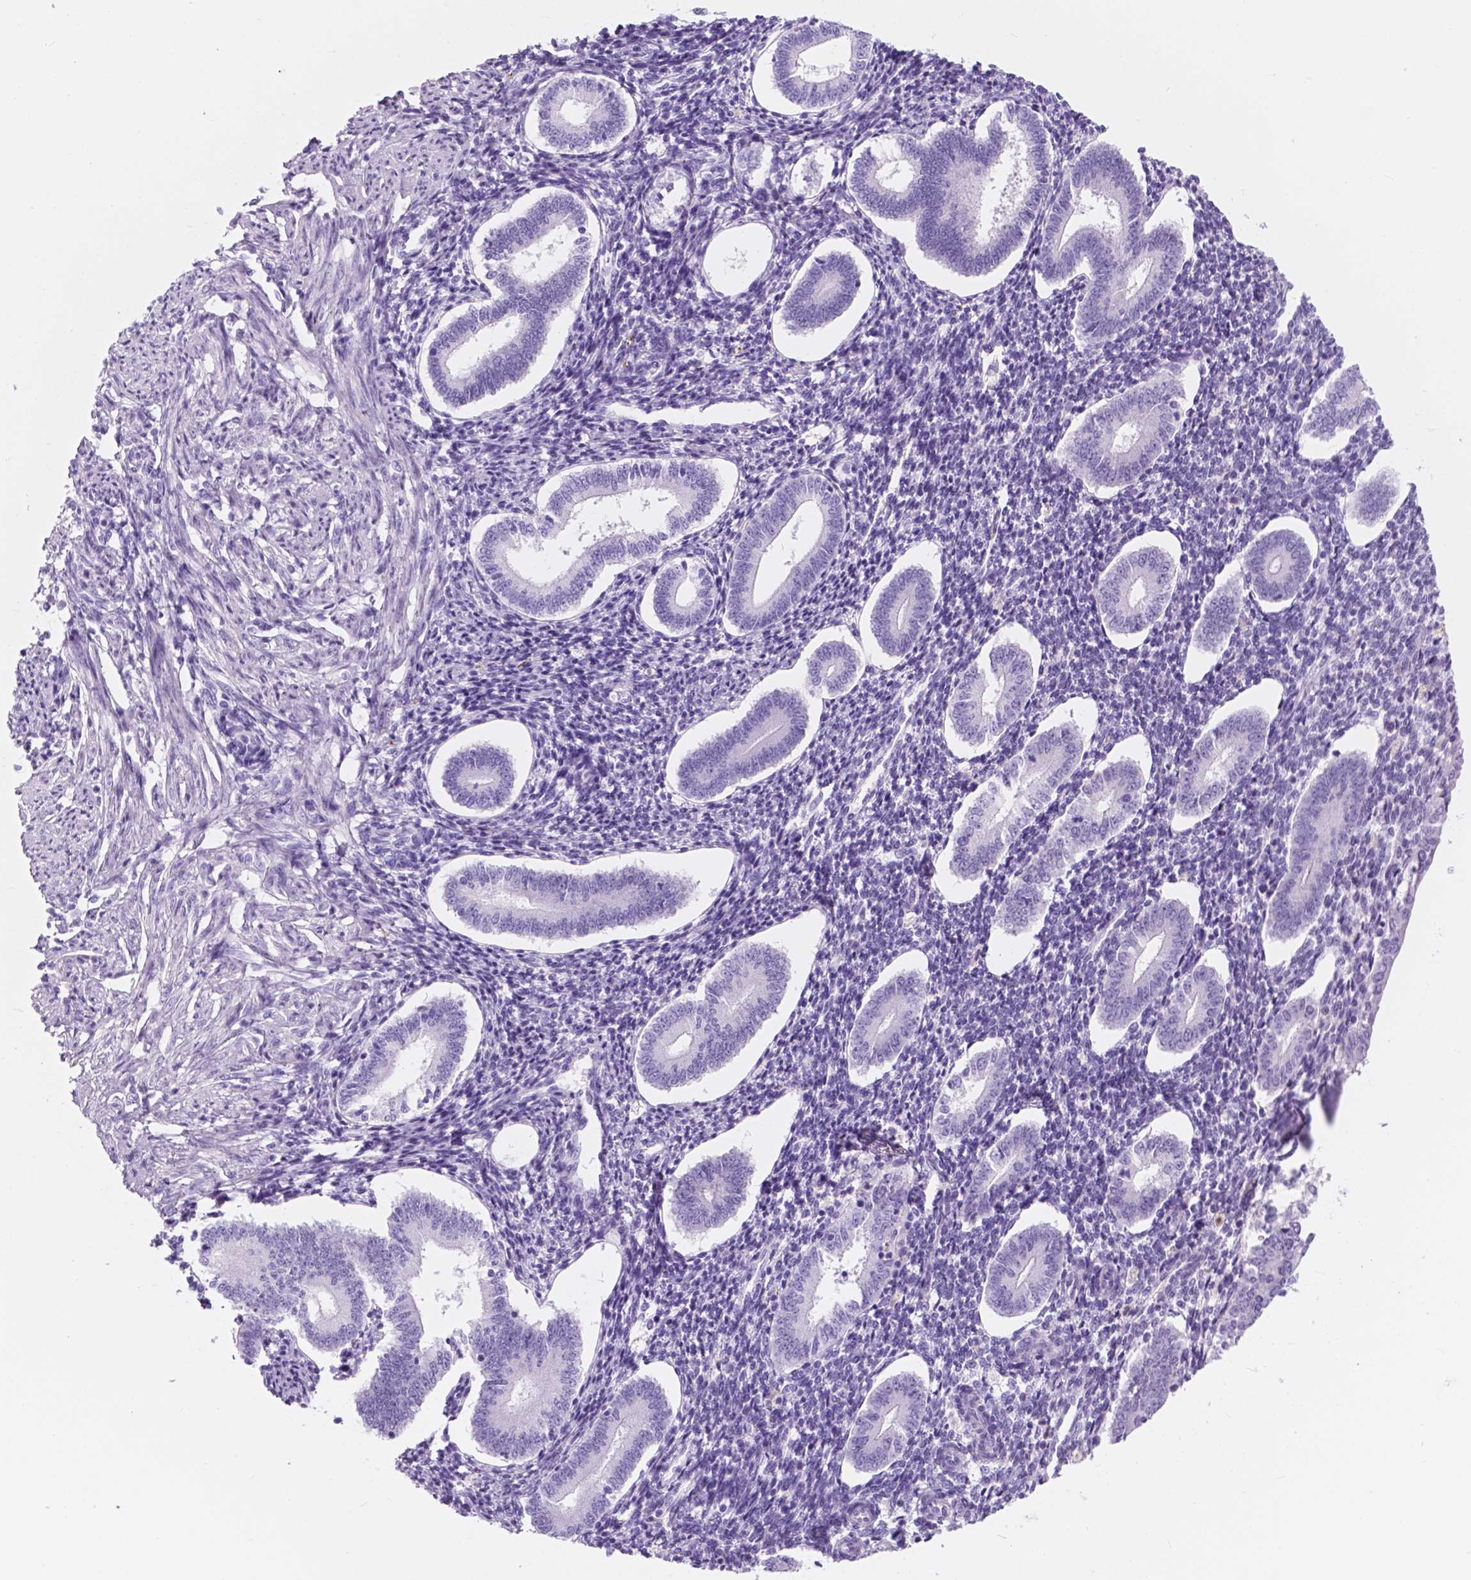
{"staining": {"intensity": "negative", "quantity": "none", "location": "none"}, "tissue": "endometrium", "cell_type": "Cells in endometrial stroma", "image_type": "normal", "snomed": [{"axis": "morphology", "description": "Normal tissue, NOS"}, {"axis": "topography", "description": "Endometrium"}], "caption": "IHC of unremarkable endometrium exhibits no staining in cells in endometrial stroma. (DAB (3,3'-diaminobenzidine) immunohistochemistry with hematoxylin counter stain).", "gene": "FXYD2", "patient": {"sex": "female", "age": 40}}